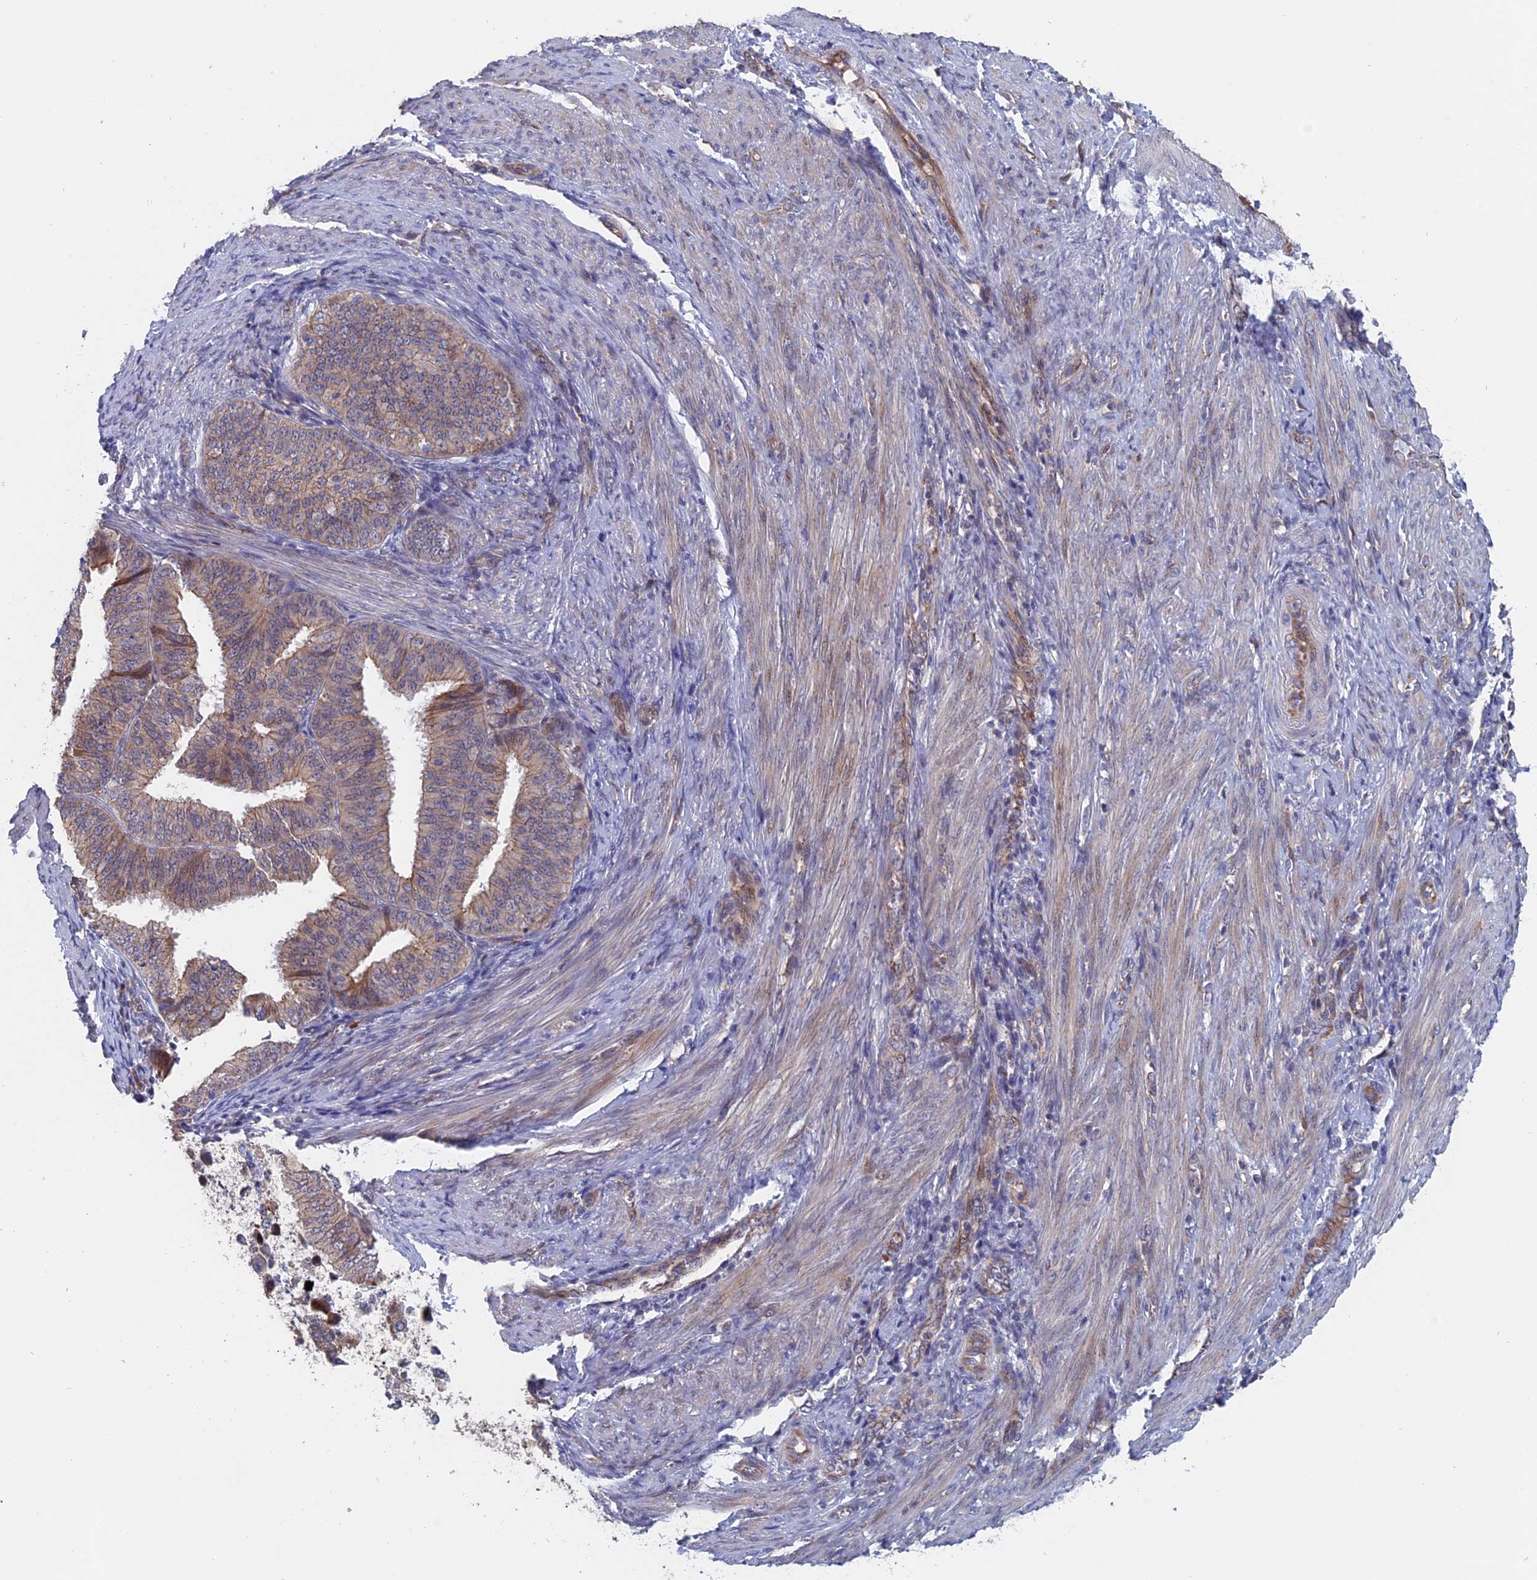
{"staining": {"intensity": "weak", "quantity": "25%-75%", "location": "cytoplasmic/membranous"}, "tissue": "endometrial cancer", "cell_type": "Tumor cells", "image_type": "cancer", "snomed": [{"axis": "morphology", "description": "Adenocarcinoma, NOS"}, {"axis": "topography", "description": "Endometrium"}], "caption": "High-power microscopy captured an immunohistochemistry (IHC) image of endometrial cancer, revealing weak cytoplasmic/membranous staining in about 25%-75% of tumor cells. The staining is performed using DAB (3,3'-diaminobenzidine) brown chromogen to label protein expression. The nuclei are counter-stained blue using hematoxylin.", "gene": "SLC33A1", "patient": {"sex": "female", "age": 51}}